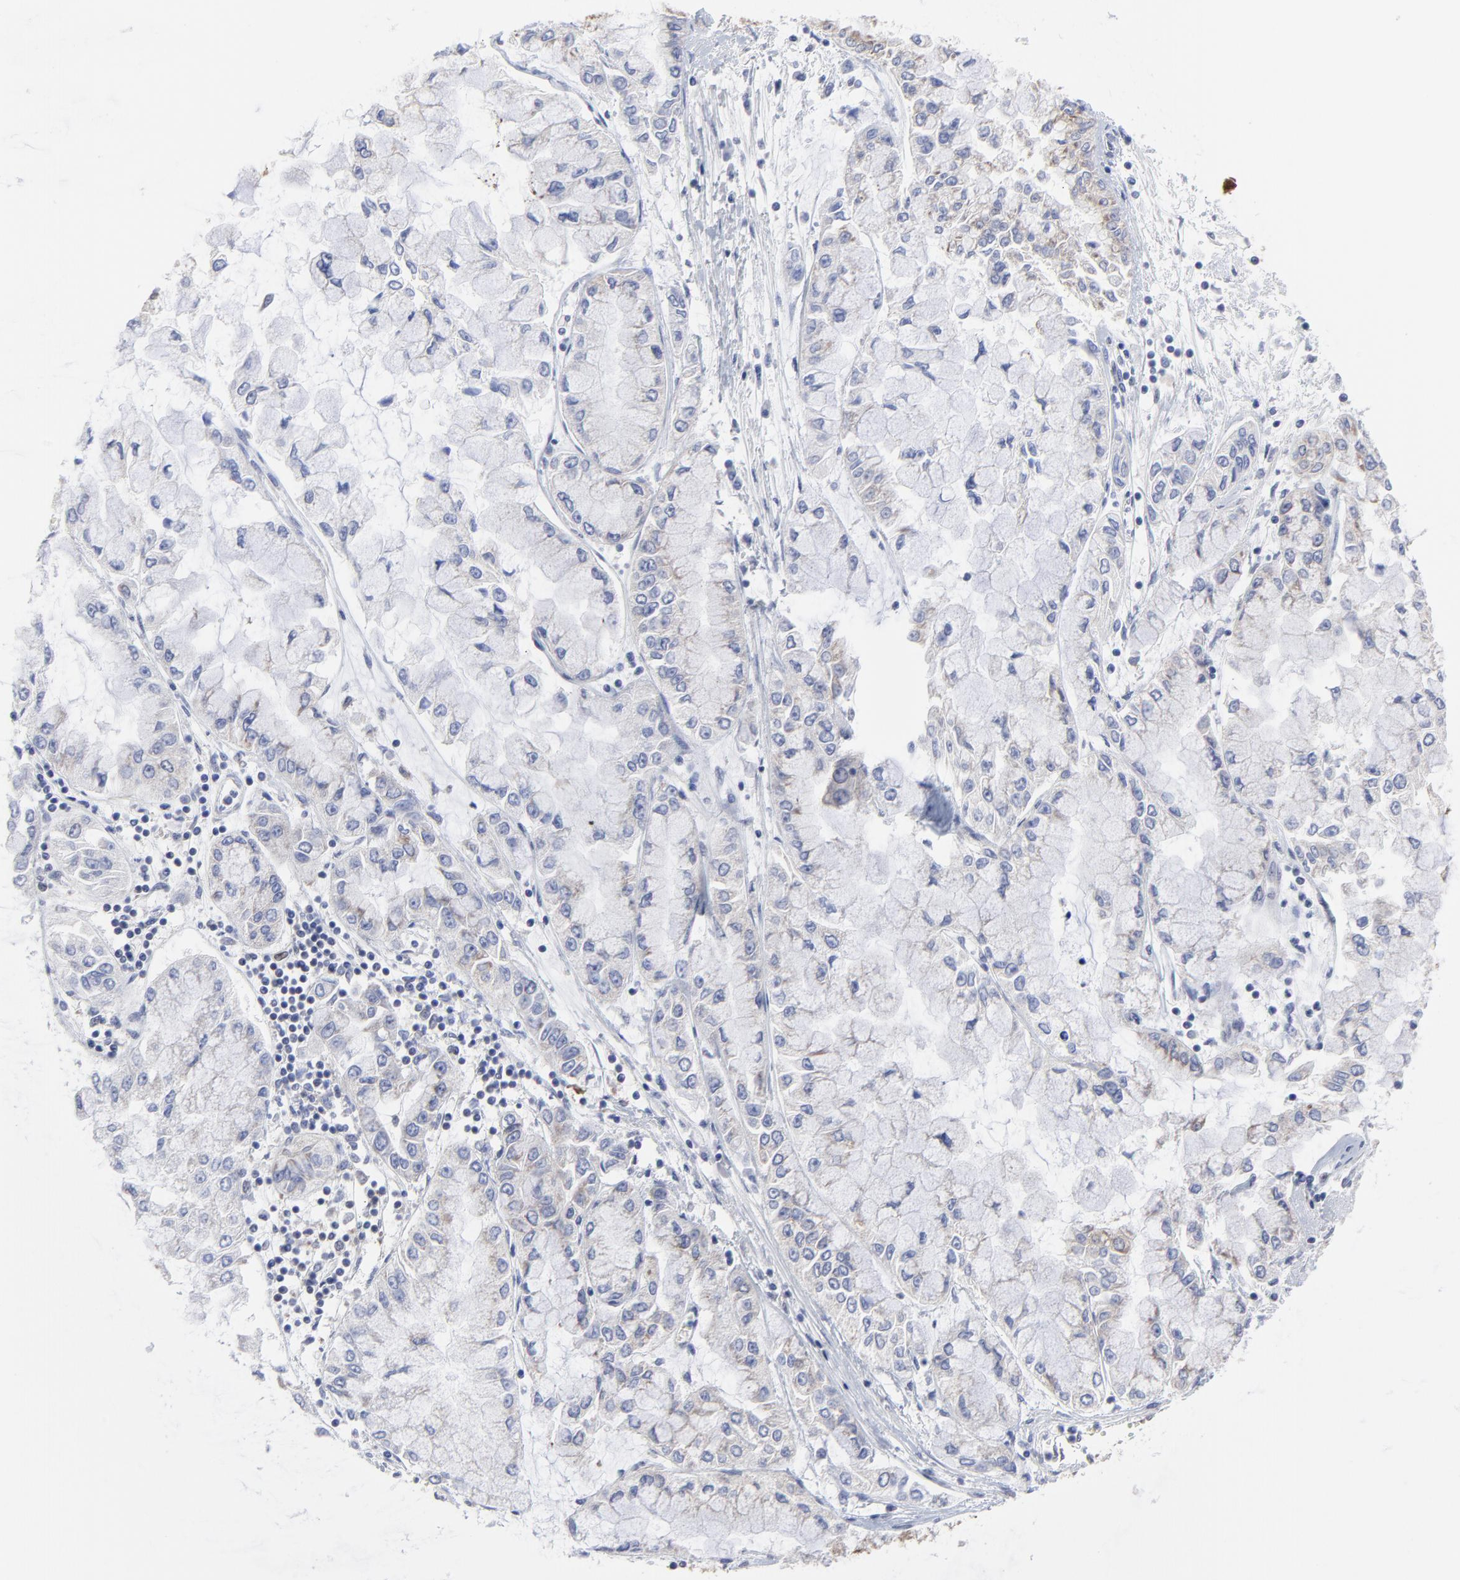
{"staining": {"intensity": "weak", "quantity": "25%-75%", "location": "cytoplasmic/membranous"}, "tissue": "liver cancer", "cell_type": "Tumor cells", "image_type": "cancer", "snomed": [{"axis": "morphology", "description": "Cholangiocarcinoma"}, {"axis": "topography", "description": "Liver"}], "caption": "Human cholangiocarcinoma (liver) stained with a brown dye exhibits weak cytoplasmic/membranous positive expression in approximately 25%-75% of tumor cells.", "gene": "CCT2", "patient": {"sex": "female", "age": 79}}